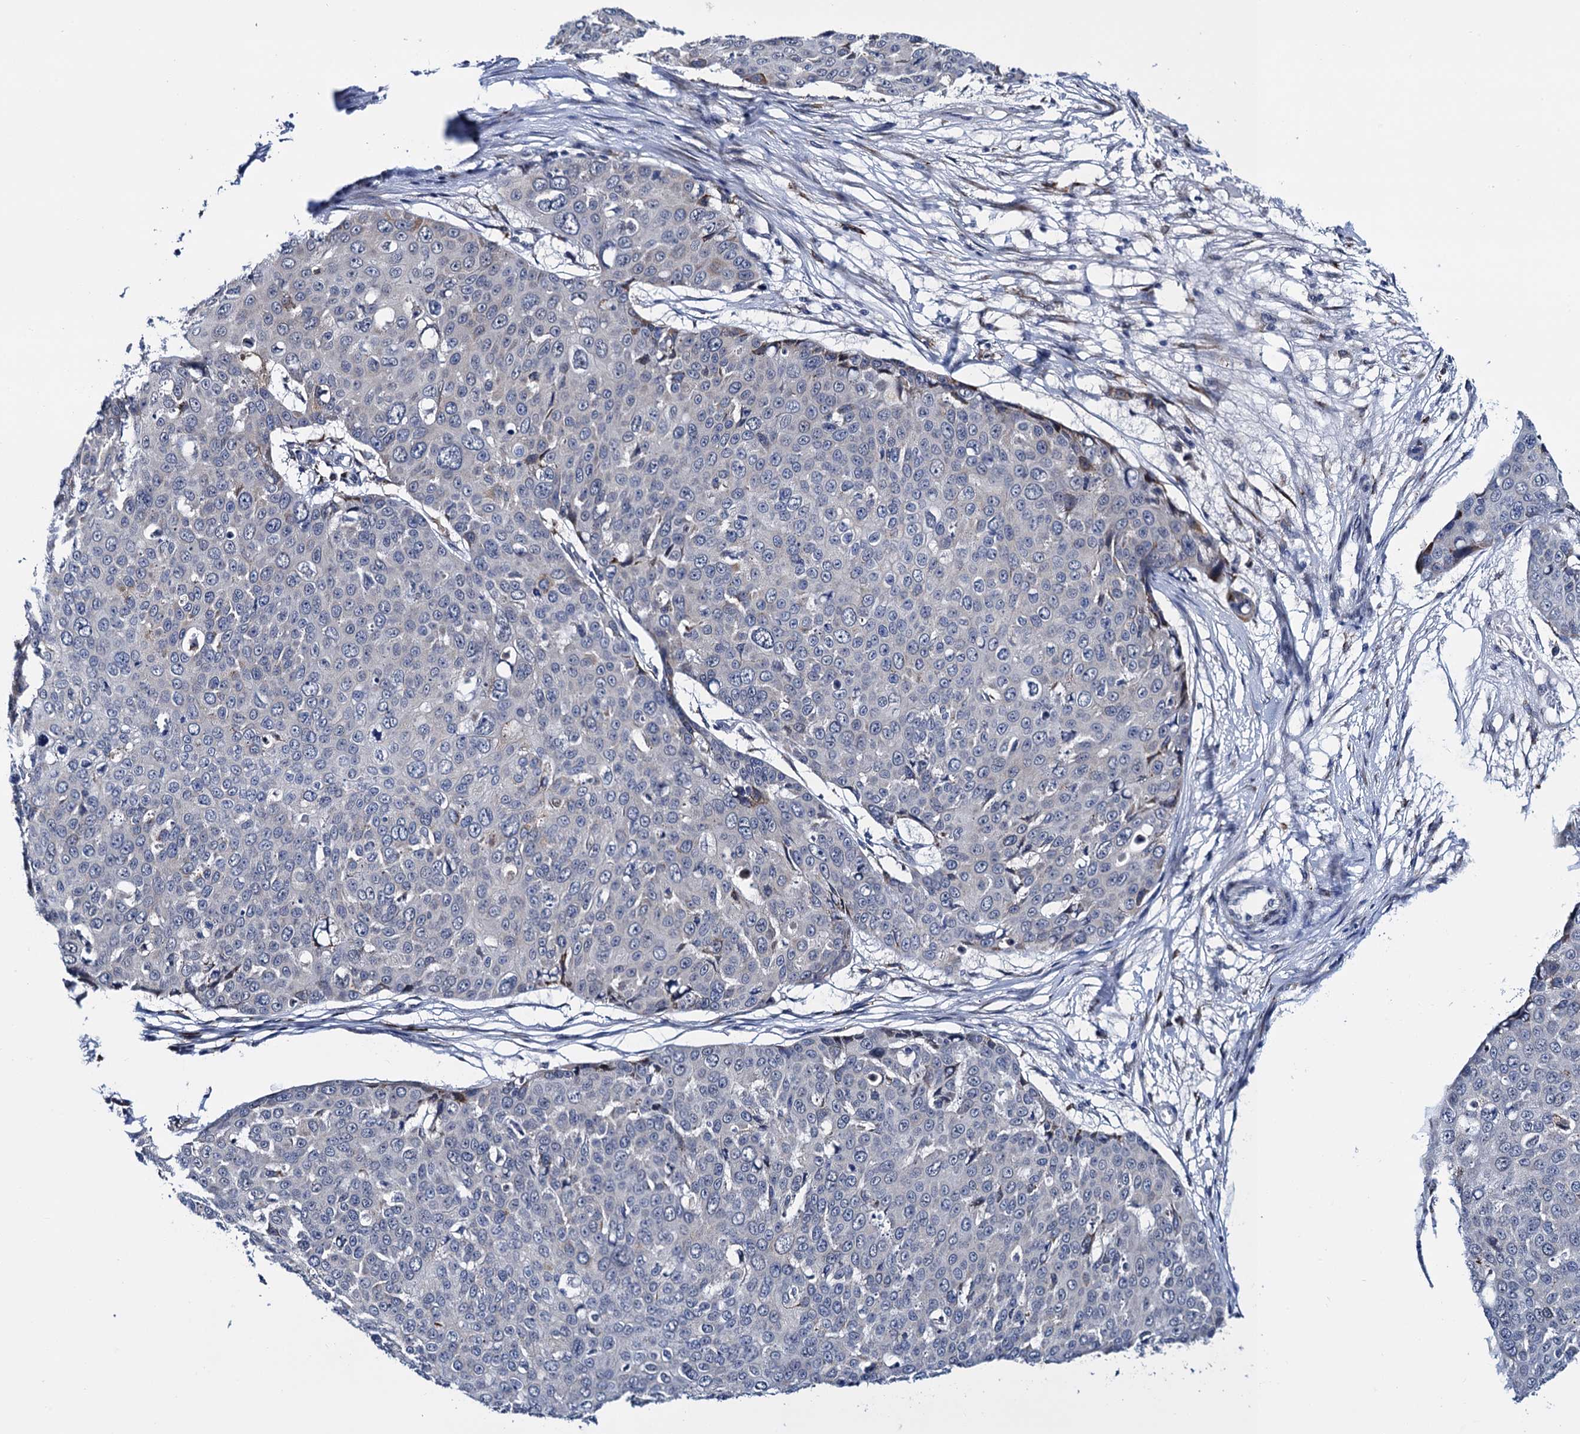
{"staining": {"intensity": "negative", "quantity": "none", "location": "none"}, "tissue": "skin cancer", "cell_type": "Tumor cells", "image_type": "cancer", "snomed": [{"axis": "morphology", "description": "Squamous cell carcinoma, NOS"}, {"axis": "topography", "description": "Skin"}], "caption": "DAB immunohistochemical staining of human skin cancer (squamous cell carcinoma) shows no significant expression in tumor cells.", "gene": "SLC7A10", "patient": {"sex": "male", "age": 71}}